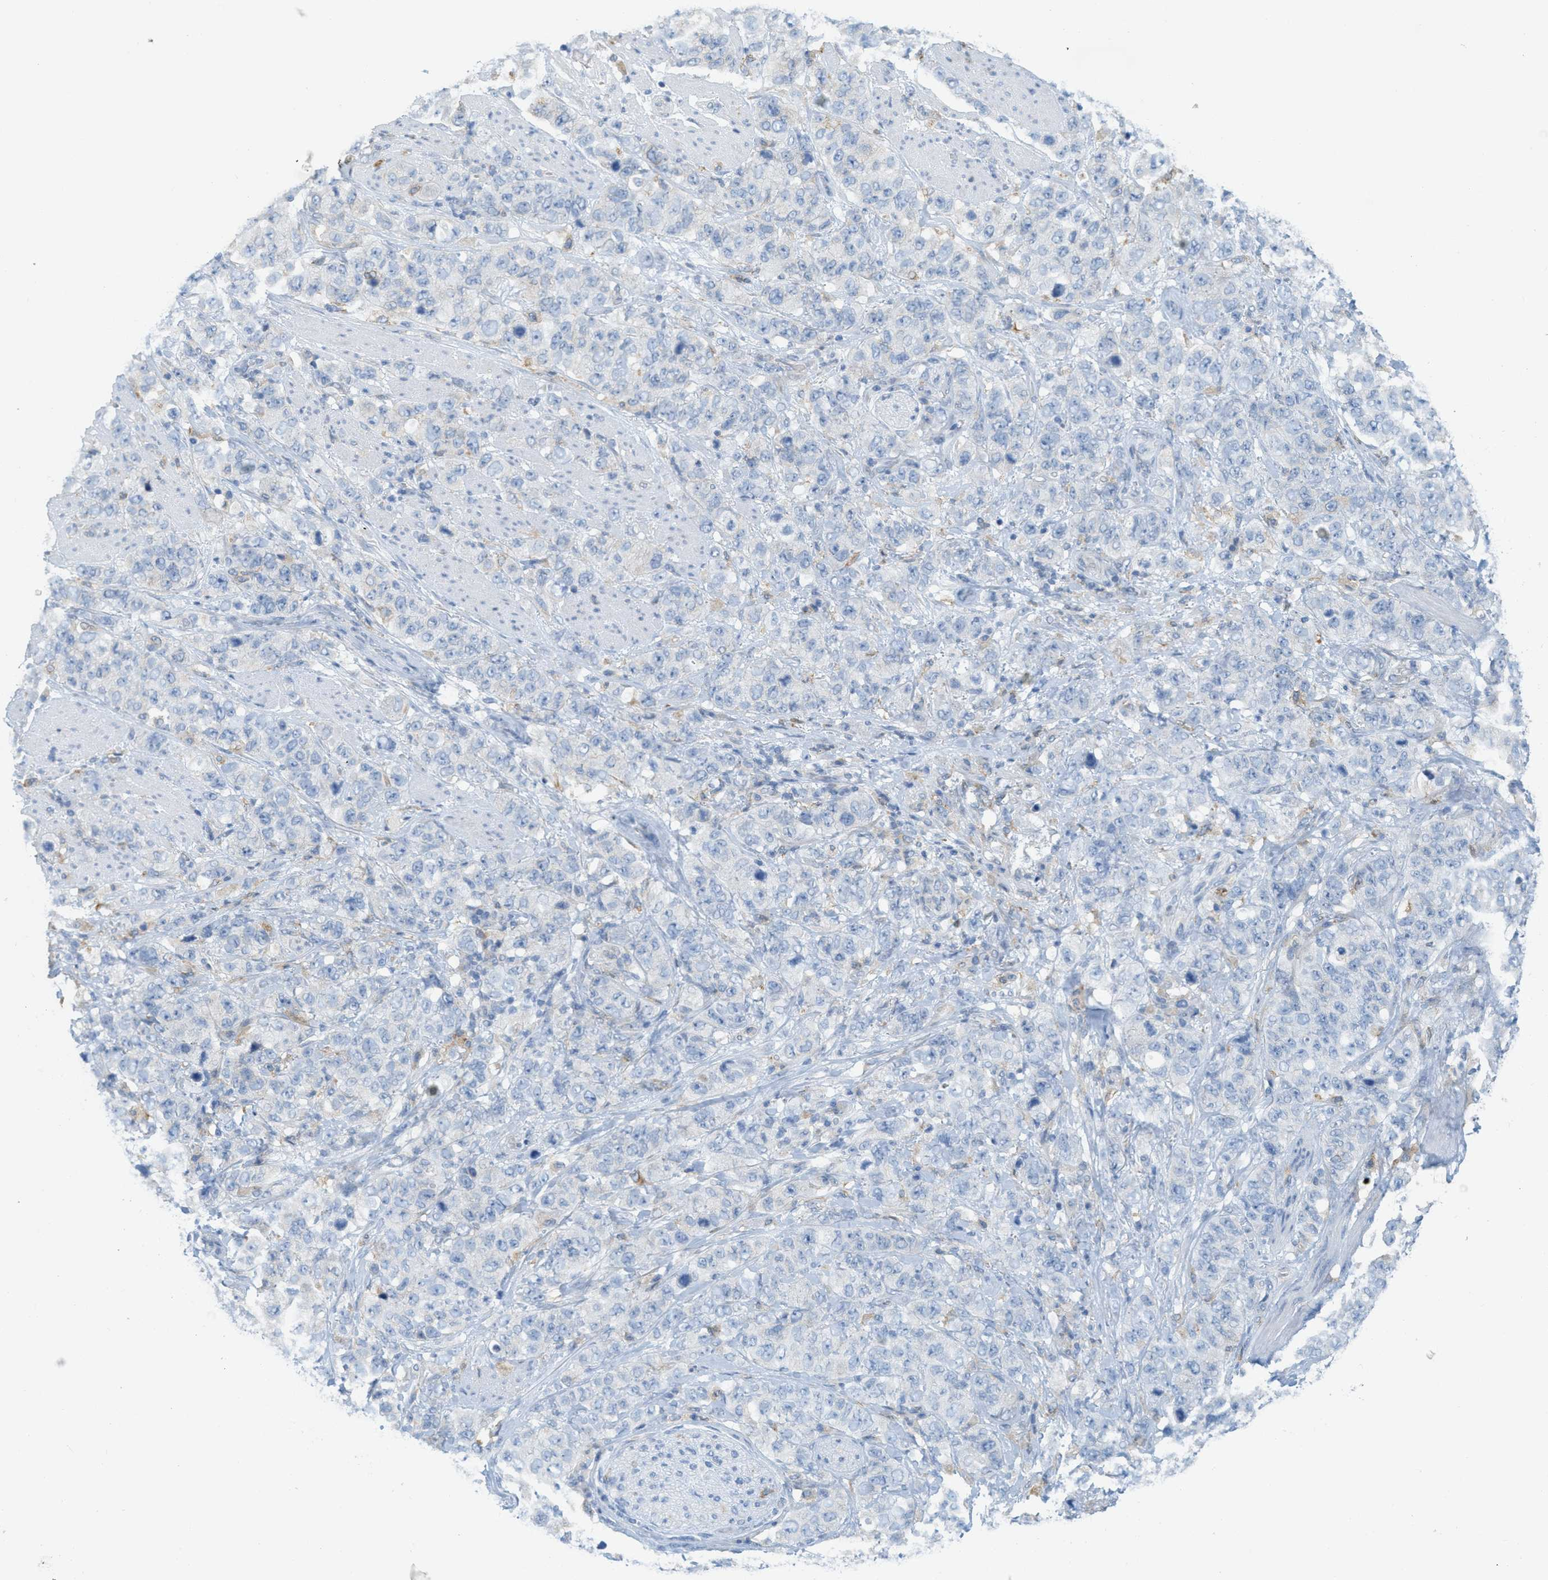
{"staining": {"intensity": "negative", "quantity": "none", "location": "none"}, "tissue": "stomach cancer", "cell_type": "Tumor cells", "image_type": "cancer", "snomed": [{"axis": "morphology", "description": "Adenocarcinoma, NOS"}, {"axis": "topography", "description": "Stomach"}], "caption": "This is an IHC photomicrograph of stomach adenocarcinoma. There is no positivity in tumor cells.", "gene": "TEX264", "patient": {"sex": "male", "age": 48}}